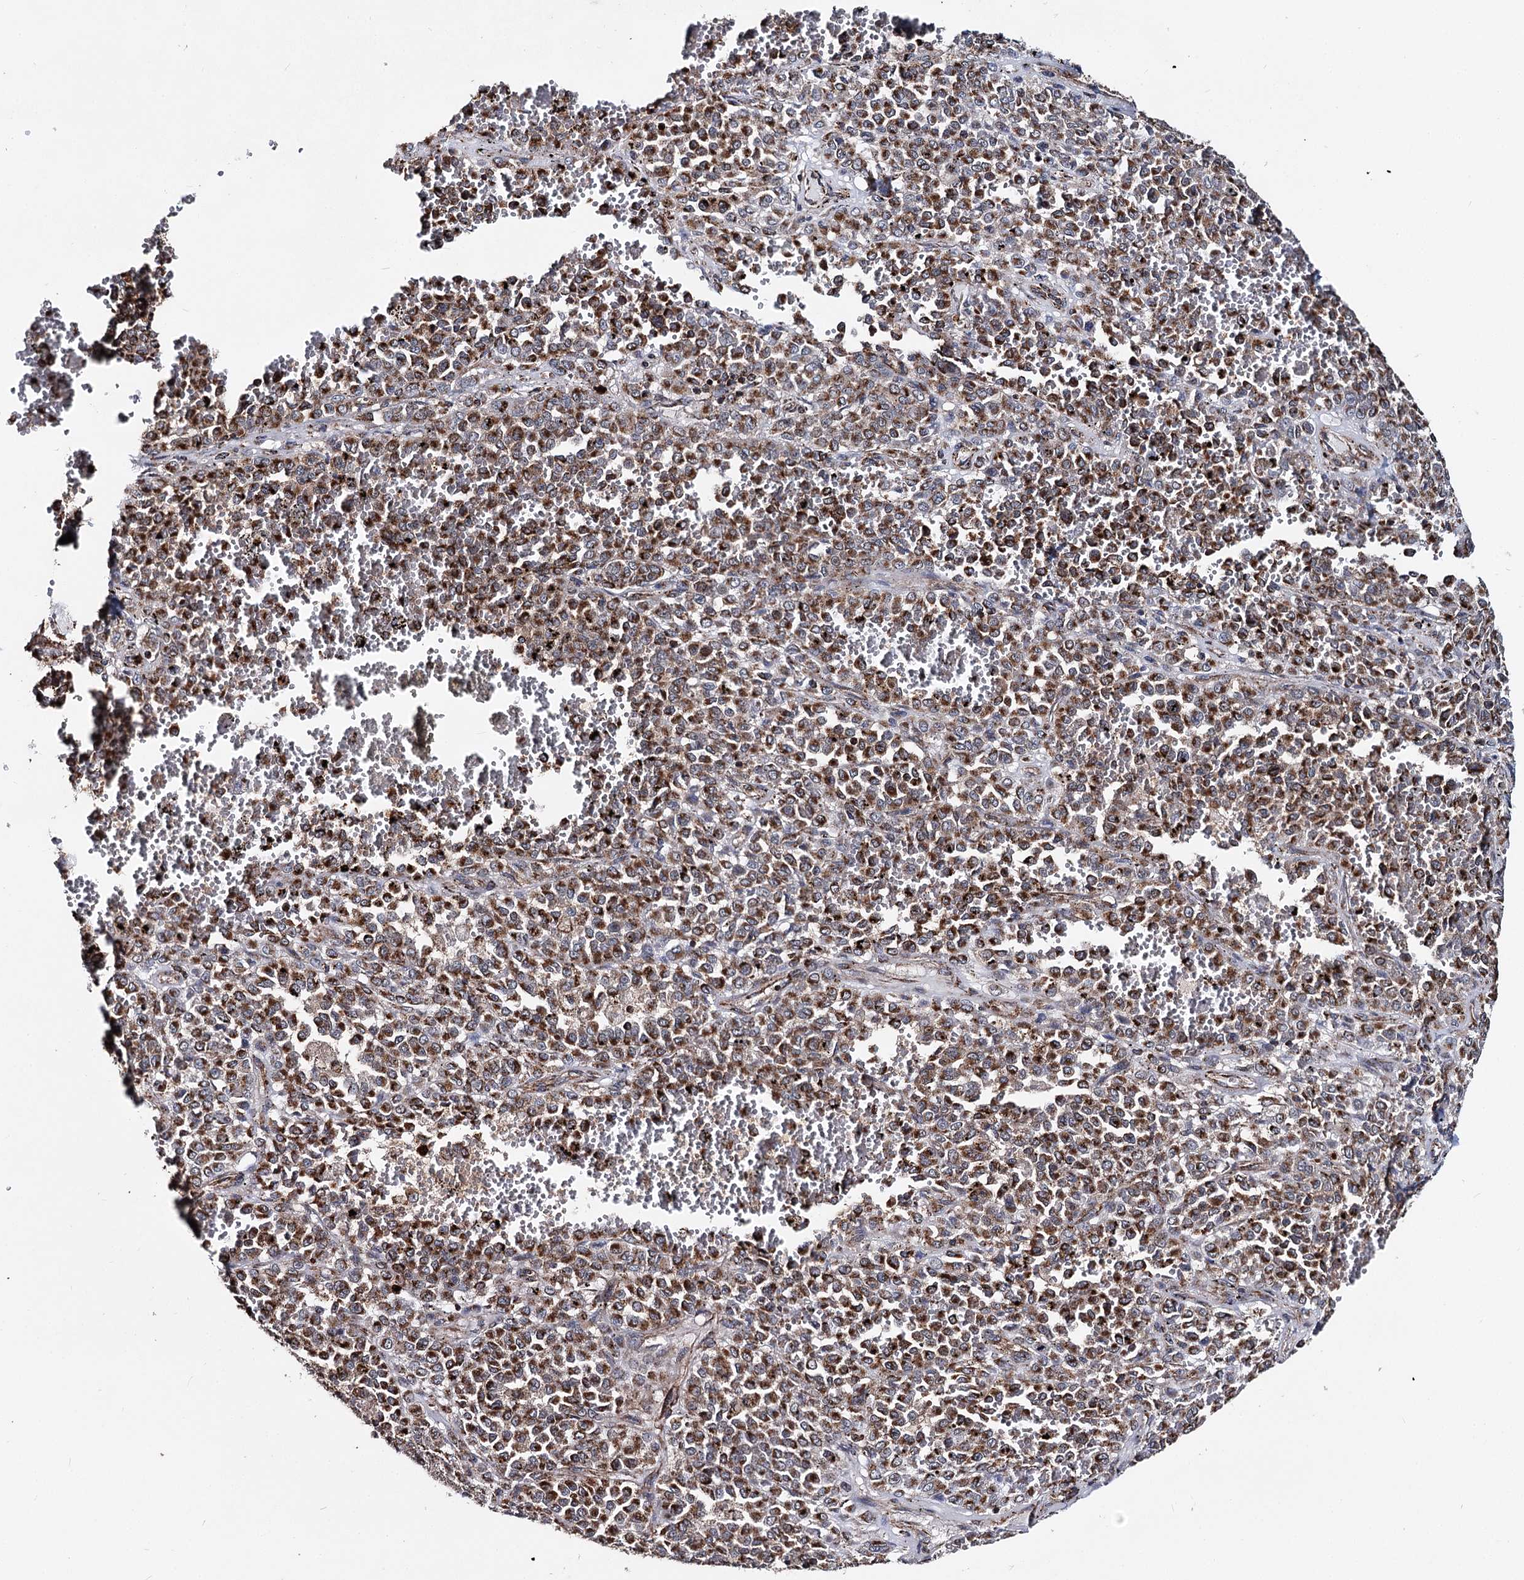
{"staining": {"intensity": "strong", "quantity": ">75%", "location": "cytoplasmic/membranous"}, "tissue": "melanoma", "cell_type": "Tumor cells", "image_type": "cancer", "snomed": [{"axis": "morphology", "description": "Malignant melanoma, Metastatic site"}, {"axis": "topography", "description": "Pancreas"}], "caption": "High-magnification brightfield microscopy of melanoma stained with DAB (brown) and counterstained with hematoxylin (blue). tumor cells exhibit strong cytoplasmic/membranous staining is appreciated in approximately>75% of cells. (IHC, brightfield microscopy, high magnification).", "gene": "FGFR1OP2", "patient": {"sex": "female", "age": 30}}